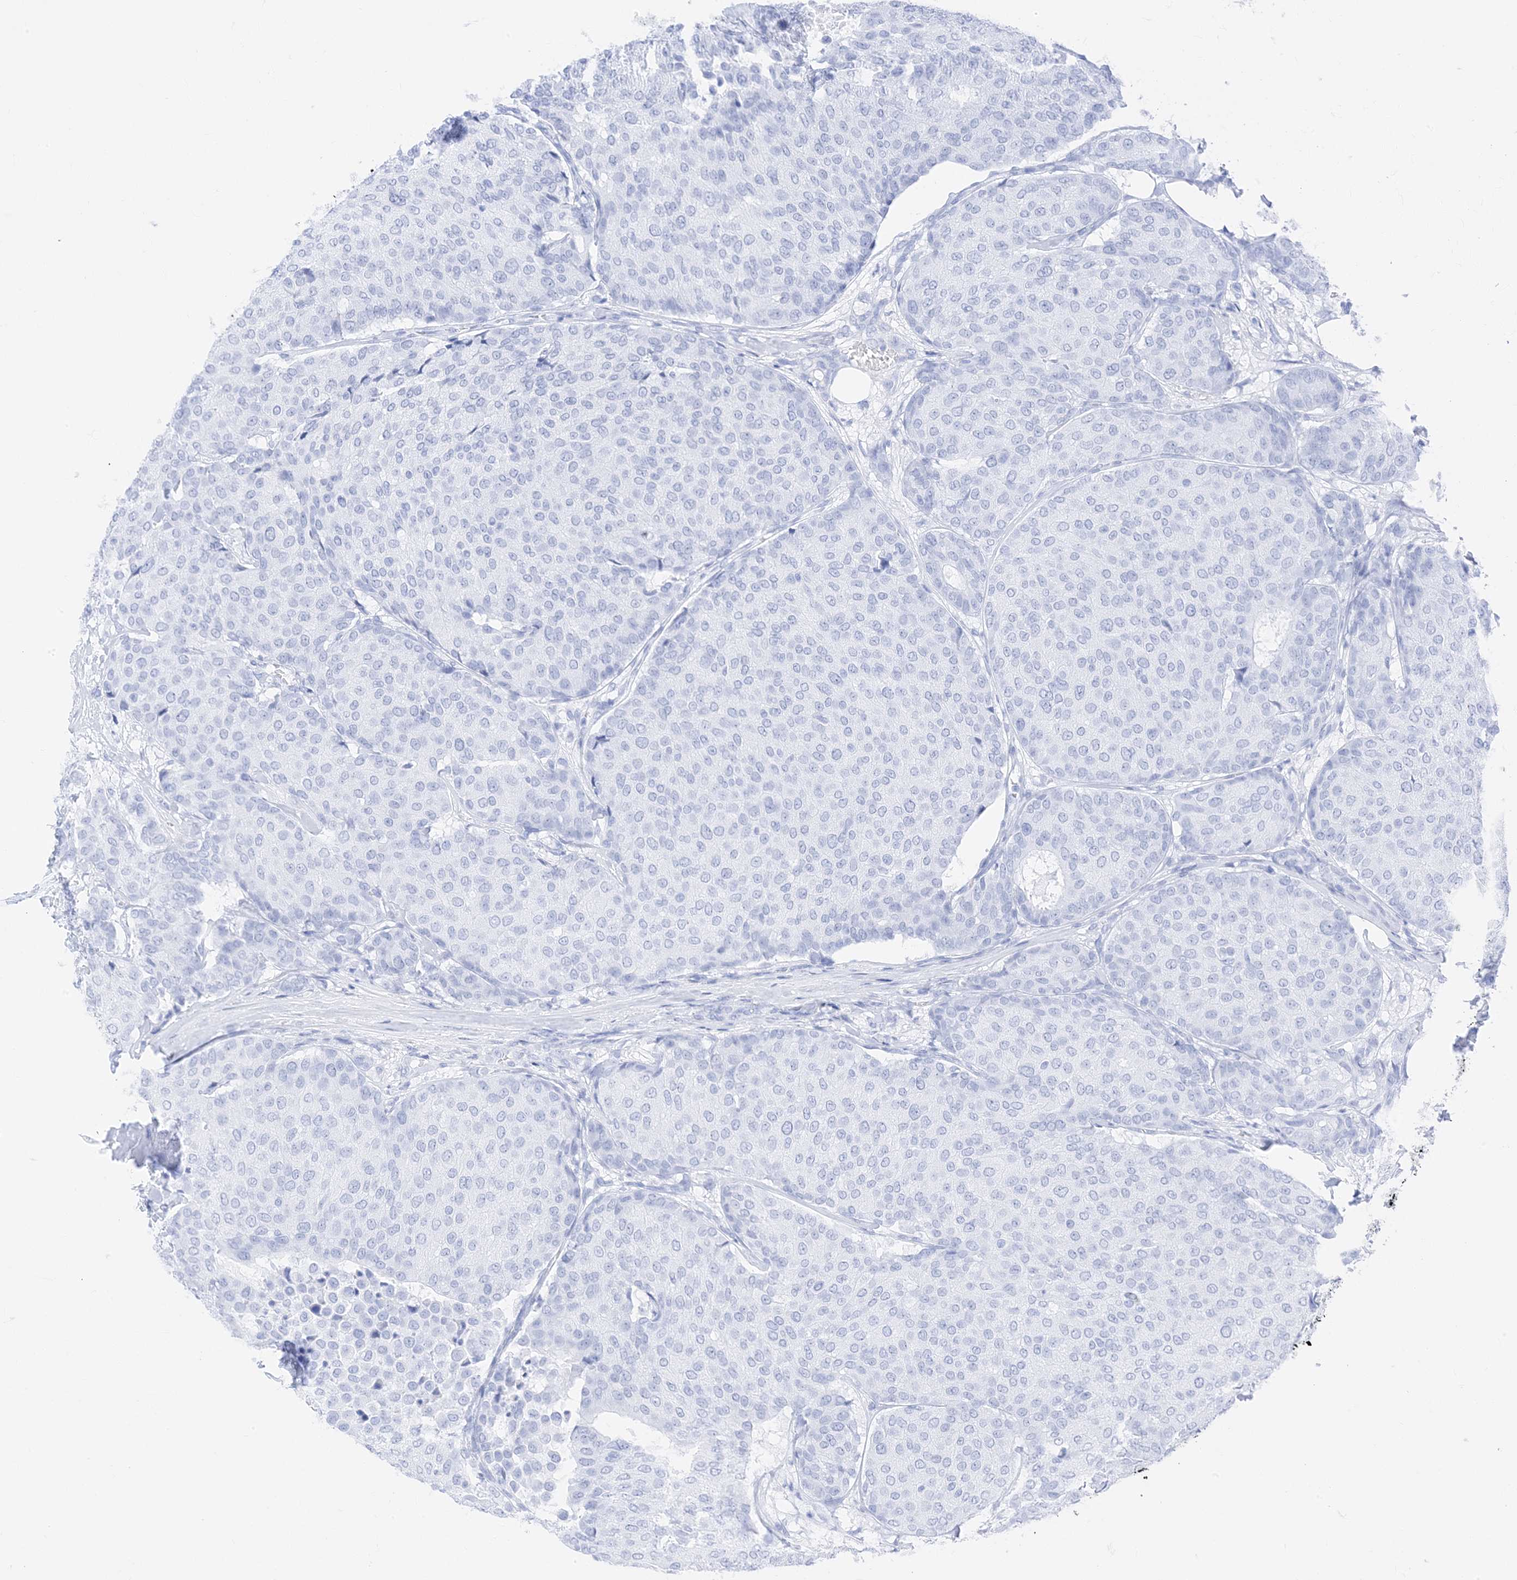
{"staining": {"intensity": "negative", "quantity": "none", "location": "none"}, "tissue": "breast cancer", "cell_type": "Tumor cells", "image_type": "cancer", "snomed": [{"axis": "morphology", "description": "Duct carcinoma"}, {"axis": "topography", "description": "Breast"}], "caption": "Immunohistochemistry photomicrograph of neoplastic tissue: breast cancer (intraductal carcinoma) stained with DAB (3,3'-diaminobenzidine) displays no significant protein positivity in tumor cells. (IHC, brightfield microscopy, high magnification).", "gene": "MUC17", "patient": {"sex": "female", "age": 75}}